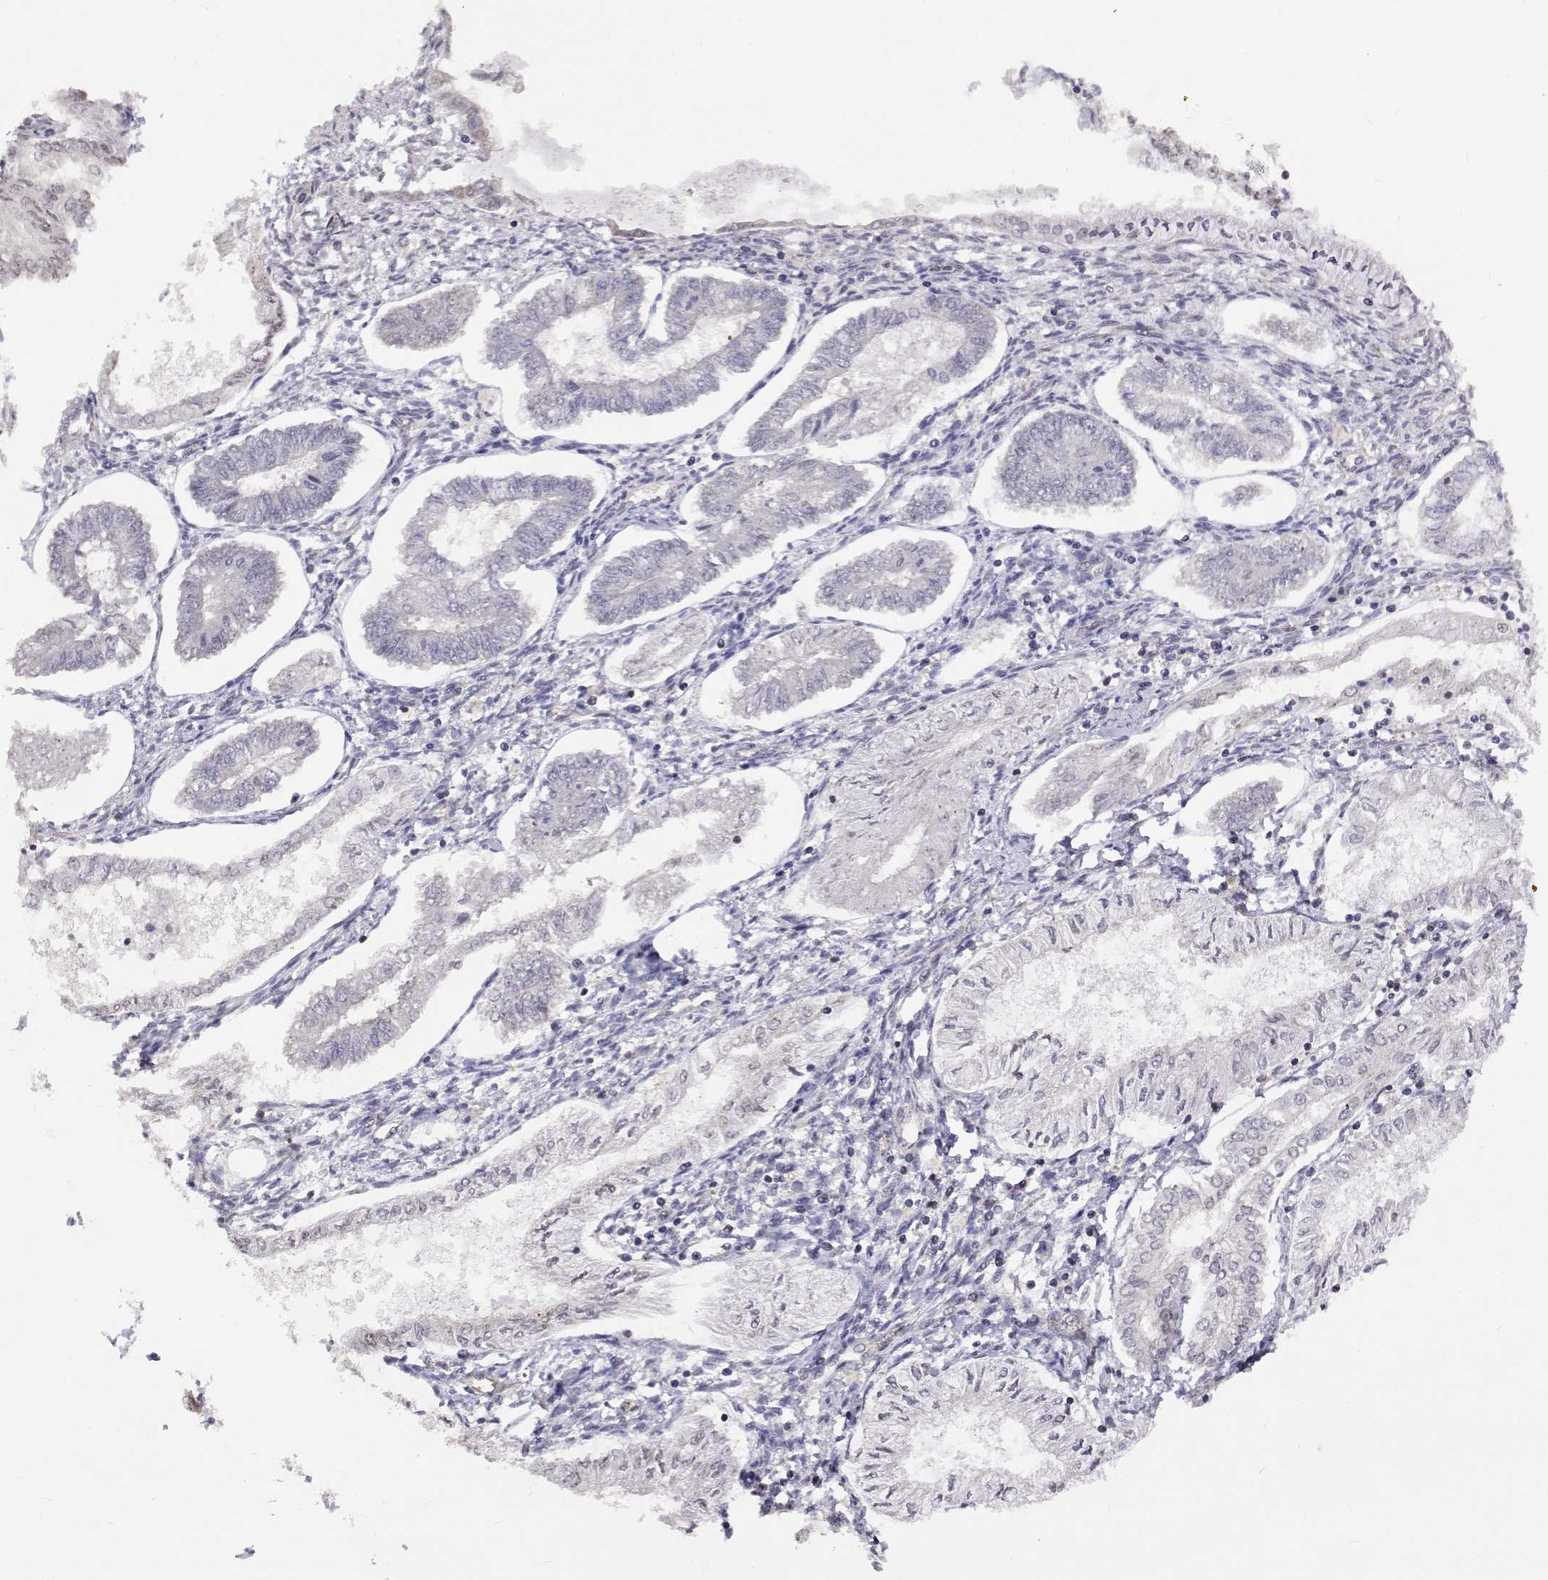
{"staining": {"intensity": "negative", "quantity": "none", "location": "none"}, "tissue": "endometrial cancer", "cell_type": "Tumor cells", "image_type": "cancer", "snomed": [{"axis": "morphology", "description": "Adenocarcinoma, NOS"}, {"axis": "topography", "description": "Endometrium"}], "caption": "This is a histopathology image of immunohistochemistry (IHC) staining of adenocarcinoma (endometrial), which shows no staining in tumor cells. The staining was performed using DAB (3,3'-diaminobenzidine) to visualize the protein expression in brown, while the nuclei were stained in blue with hematoxylin (Magnification: 20x).", "gene": "NHP2", "patient": {"sex": "female", "age": 68}}